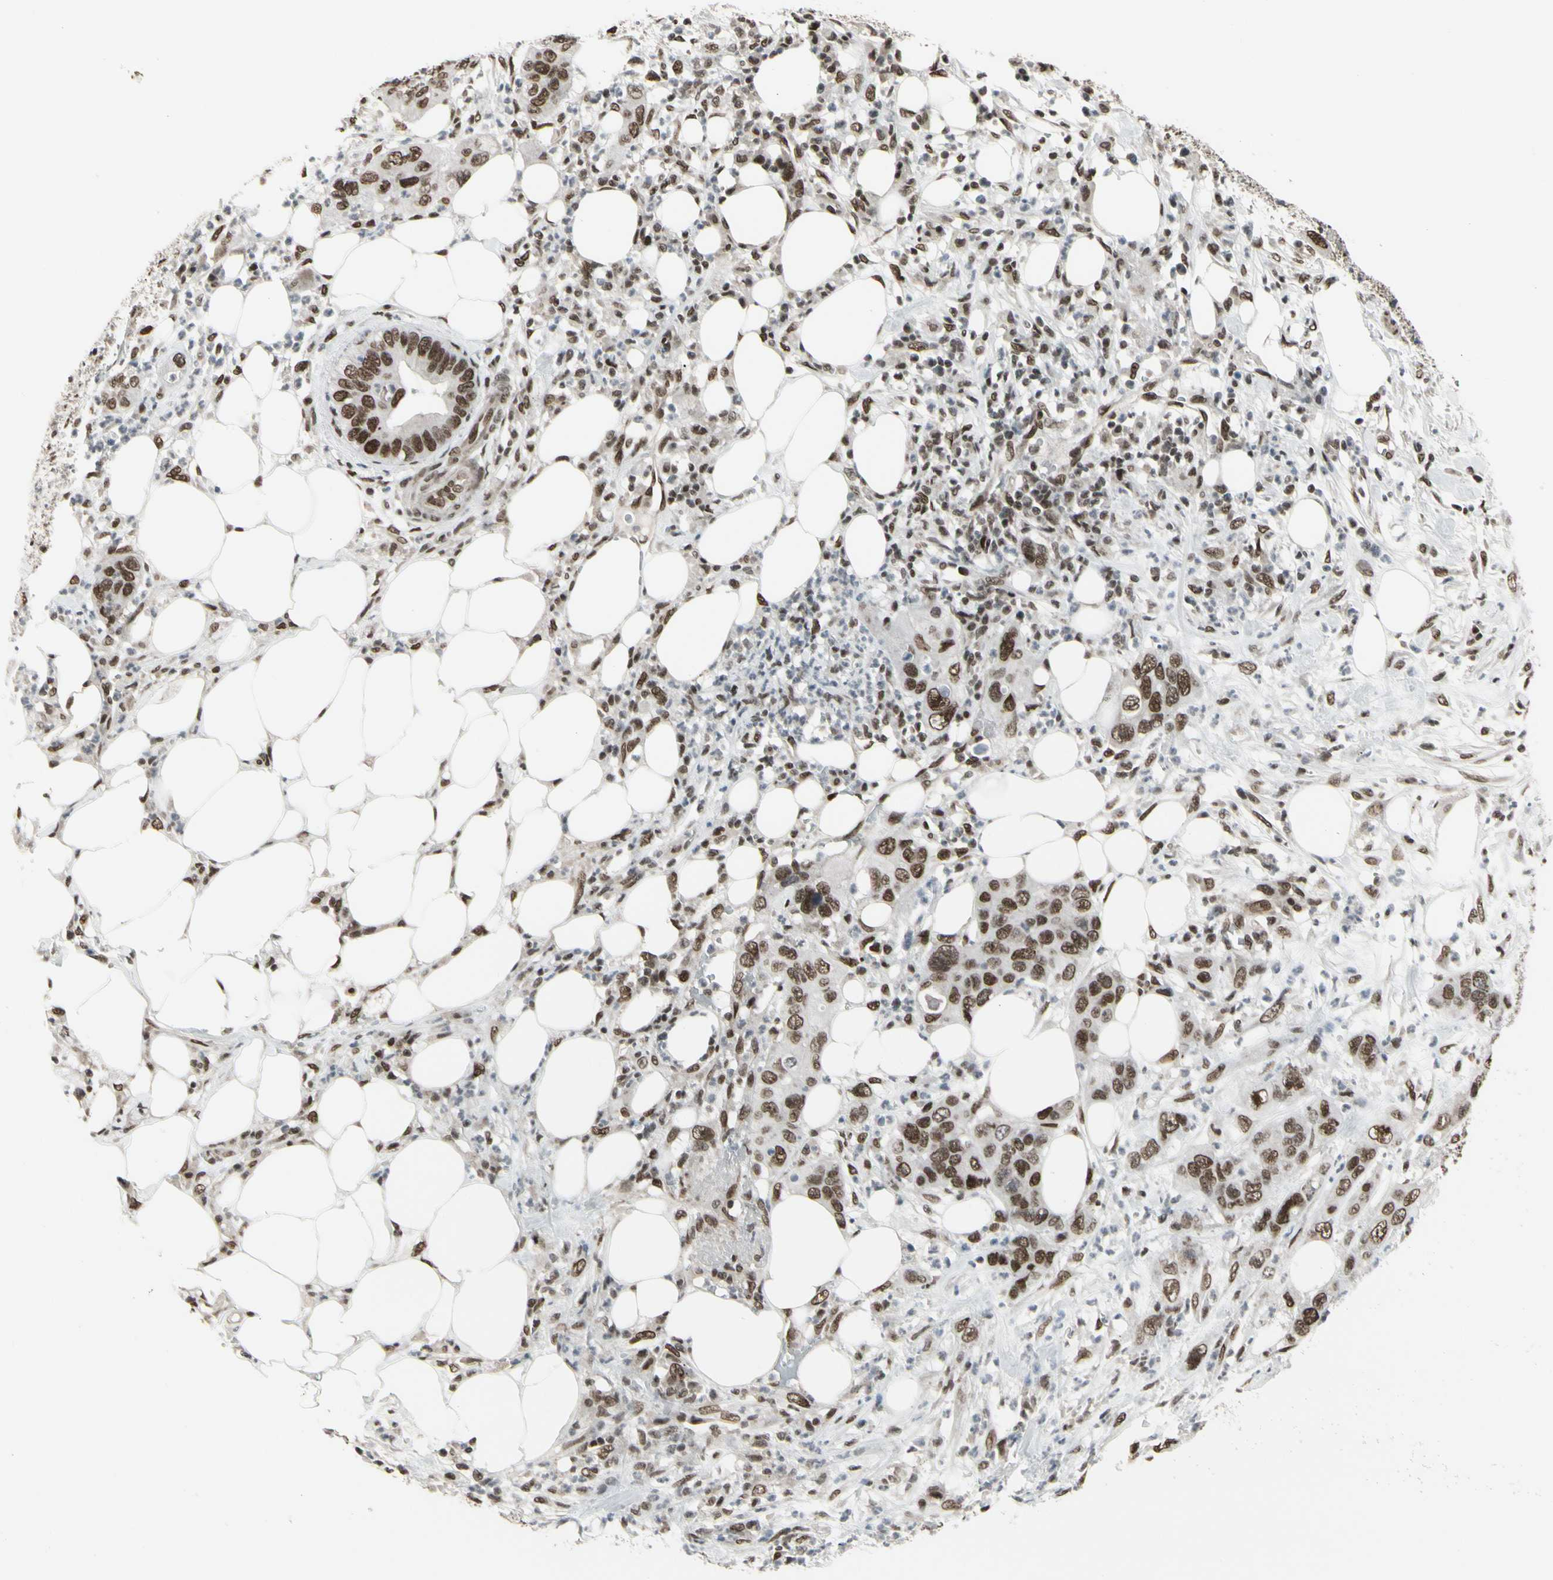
{"staining": {"intensity": "moderate", "quantity": ">75%", "location": "nuclear"}, "tissue": "pancreatic cancer", "cell_type": "Tumor cells", "image_type": "cancer", "snomed": [{"axis": "morphology", "description": "Adenocarcinoma, NOS"}, {"axis": "topography", "description": "Pancreas"}], "caption": "Moderate nuclear expression is seen in about >75% of tumor cells in pancreatic cancer.", "gene": "HMG20A", "patient": {"sex": "female", "age": 71}}